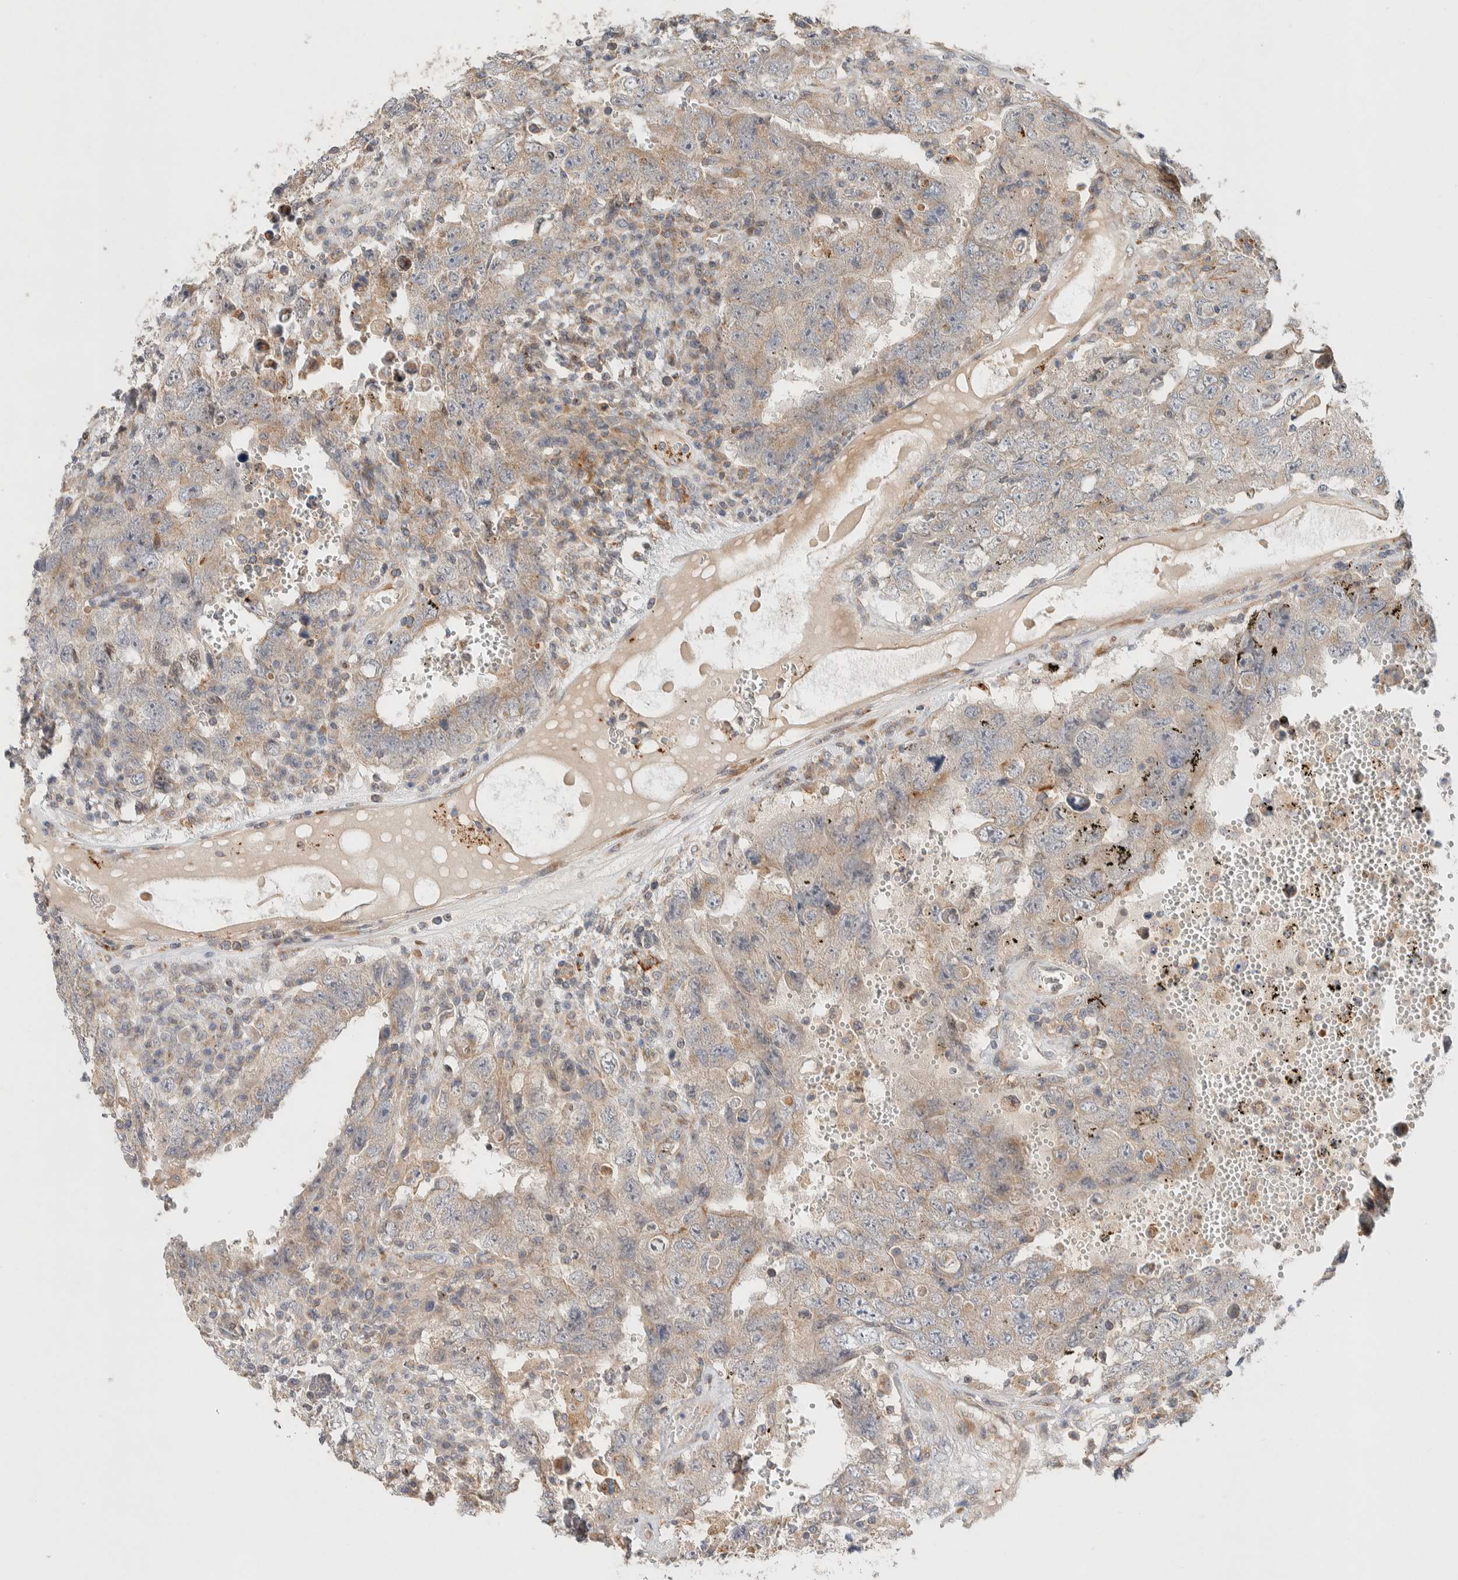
{"staining": {"intensity": "weak", "quantity": "<25%", "location": "cytoplasmic/membranous"}, "tissue": "testis cancer", "cell_type": "Tumor cells", "image_type": "cancer", "snomed": [{"axis": "morphology", "description": "Carcinoma, Embryonal, NOS"}, {"axis": "topography", "description": "Testis"}], "caption": "Immunohistochemistry (IHC) image of neoplastic tissue: testis cancer stained with DAB shows no significant protein expression in tumor cells.", "gene": "KIF9", "patient": {"sex": "male", "age": 26}}